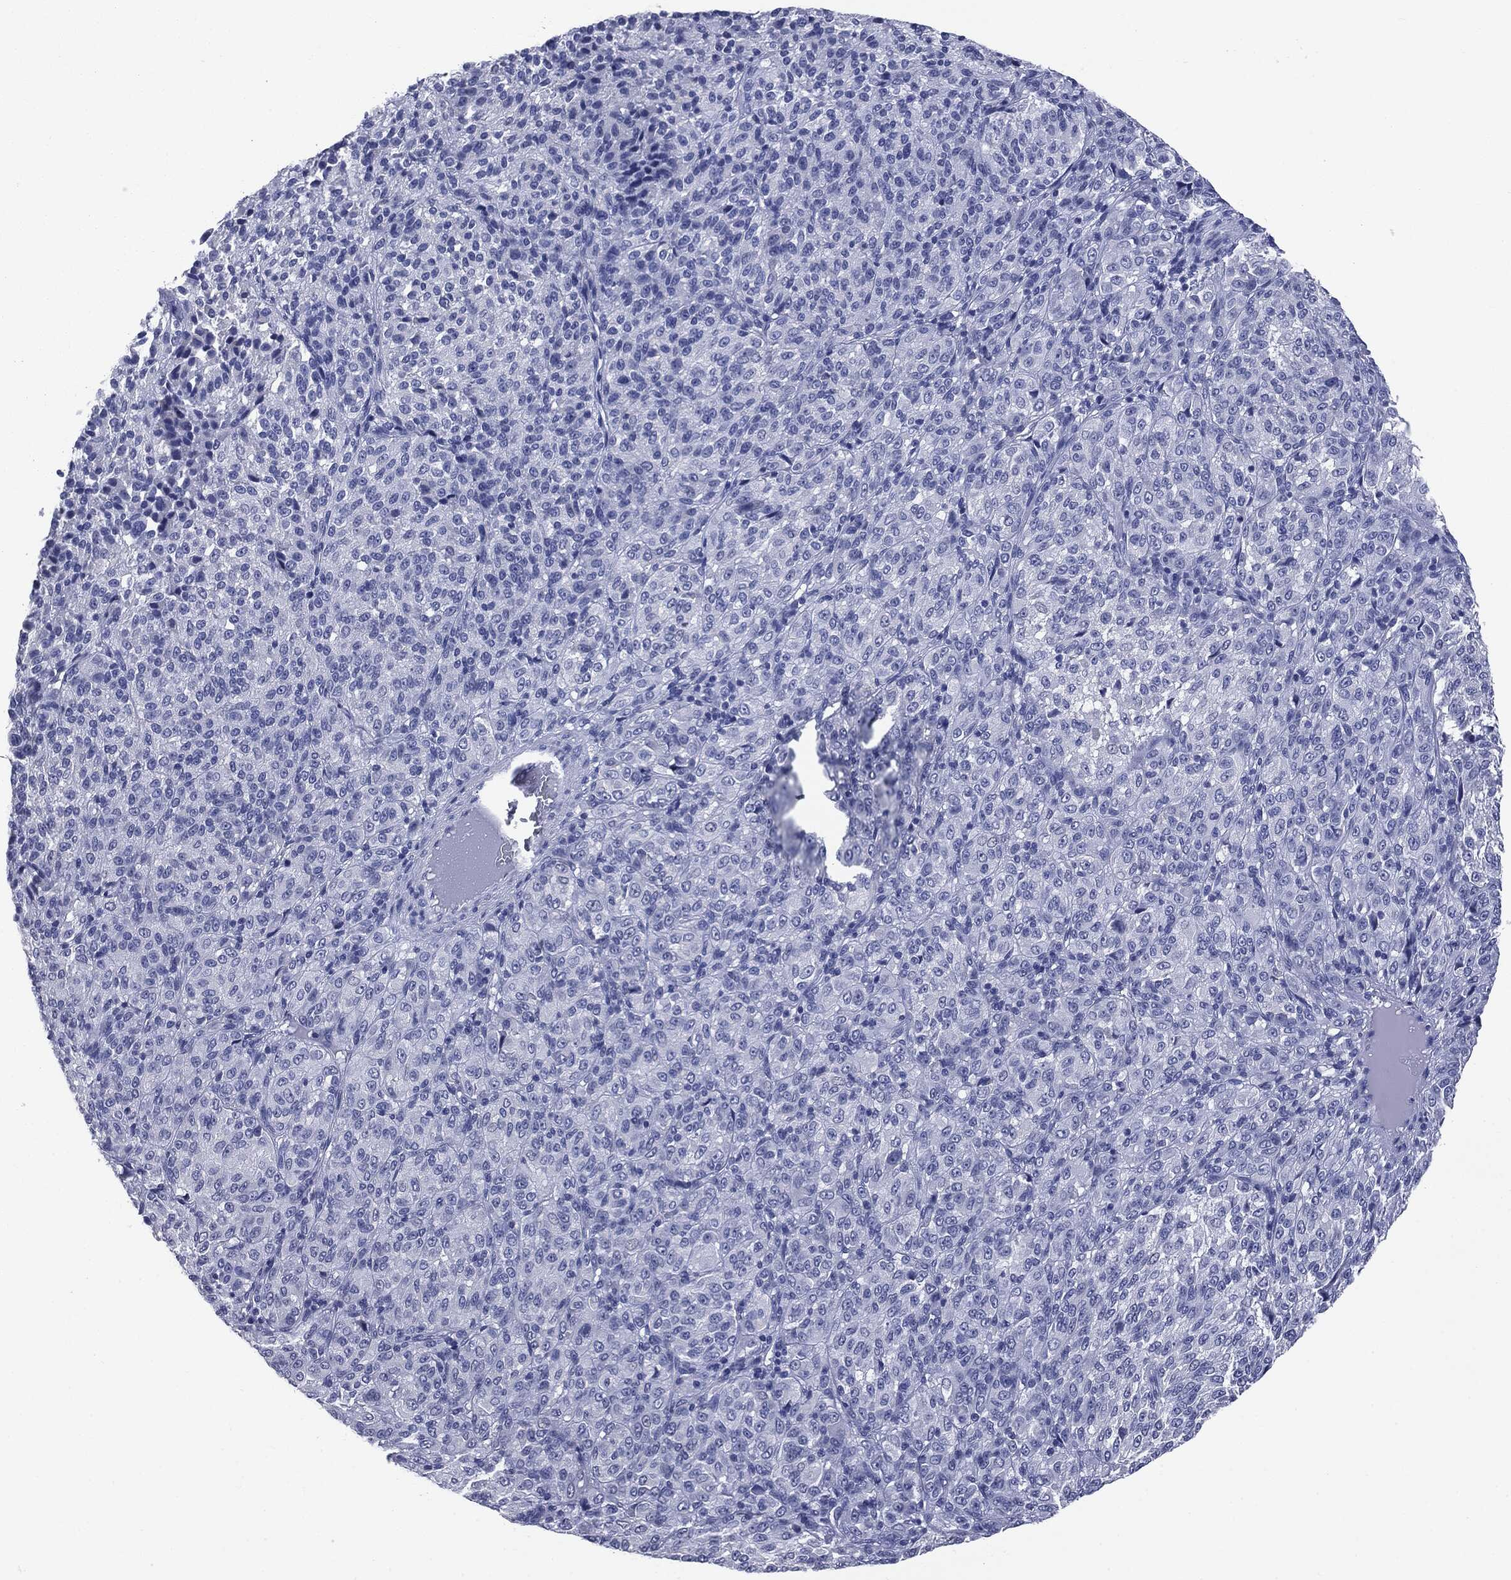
{"staining": {"intensity": "negative", "quantity": "none", "location": "none"}, "tissue": "melanoma", "cell_type": "Tumor cells", "image_type": "cancer", "snomed": [{"axis": "morphology", "description": "Malignant melanoma, Metastatic site"}, {"axis": "topography", "description": "Brain"}], "caption": "Malignant melanoma (metastatic site) was stained to show a protein in brown. There is no significant staining in tumor cells.", "gene": "TSHB", "patient": {"sex": "female", "age": 56}}